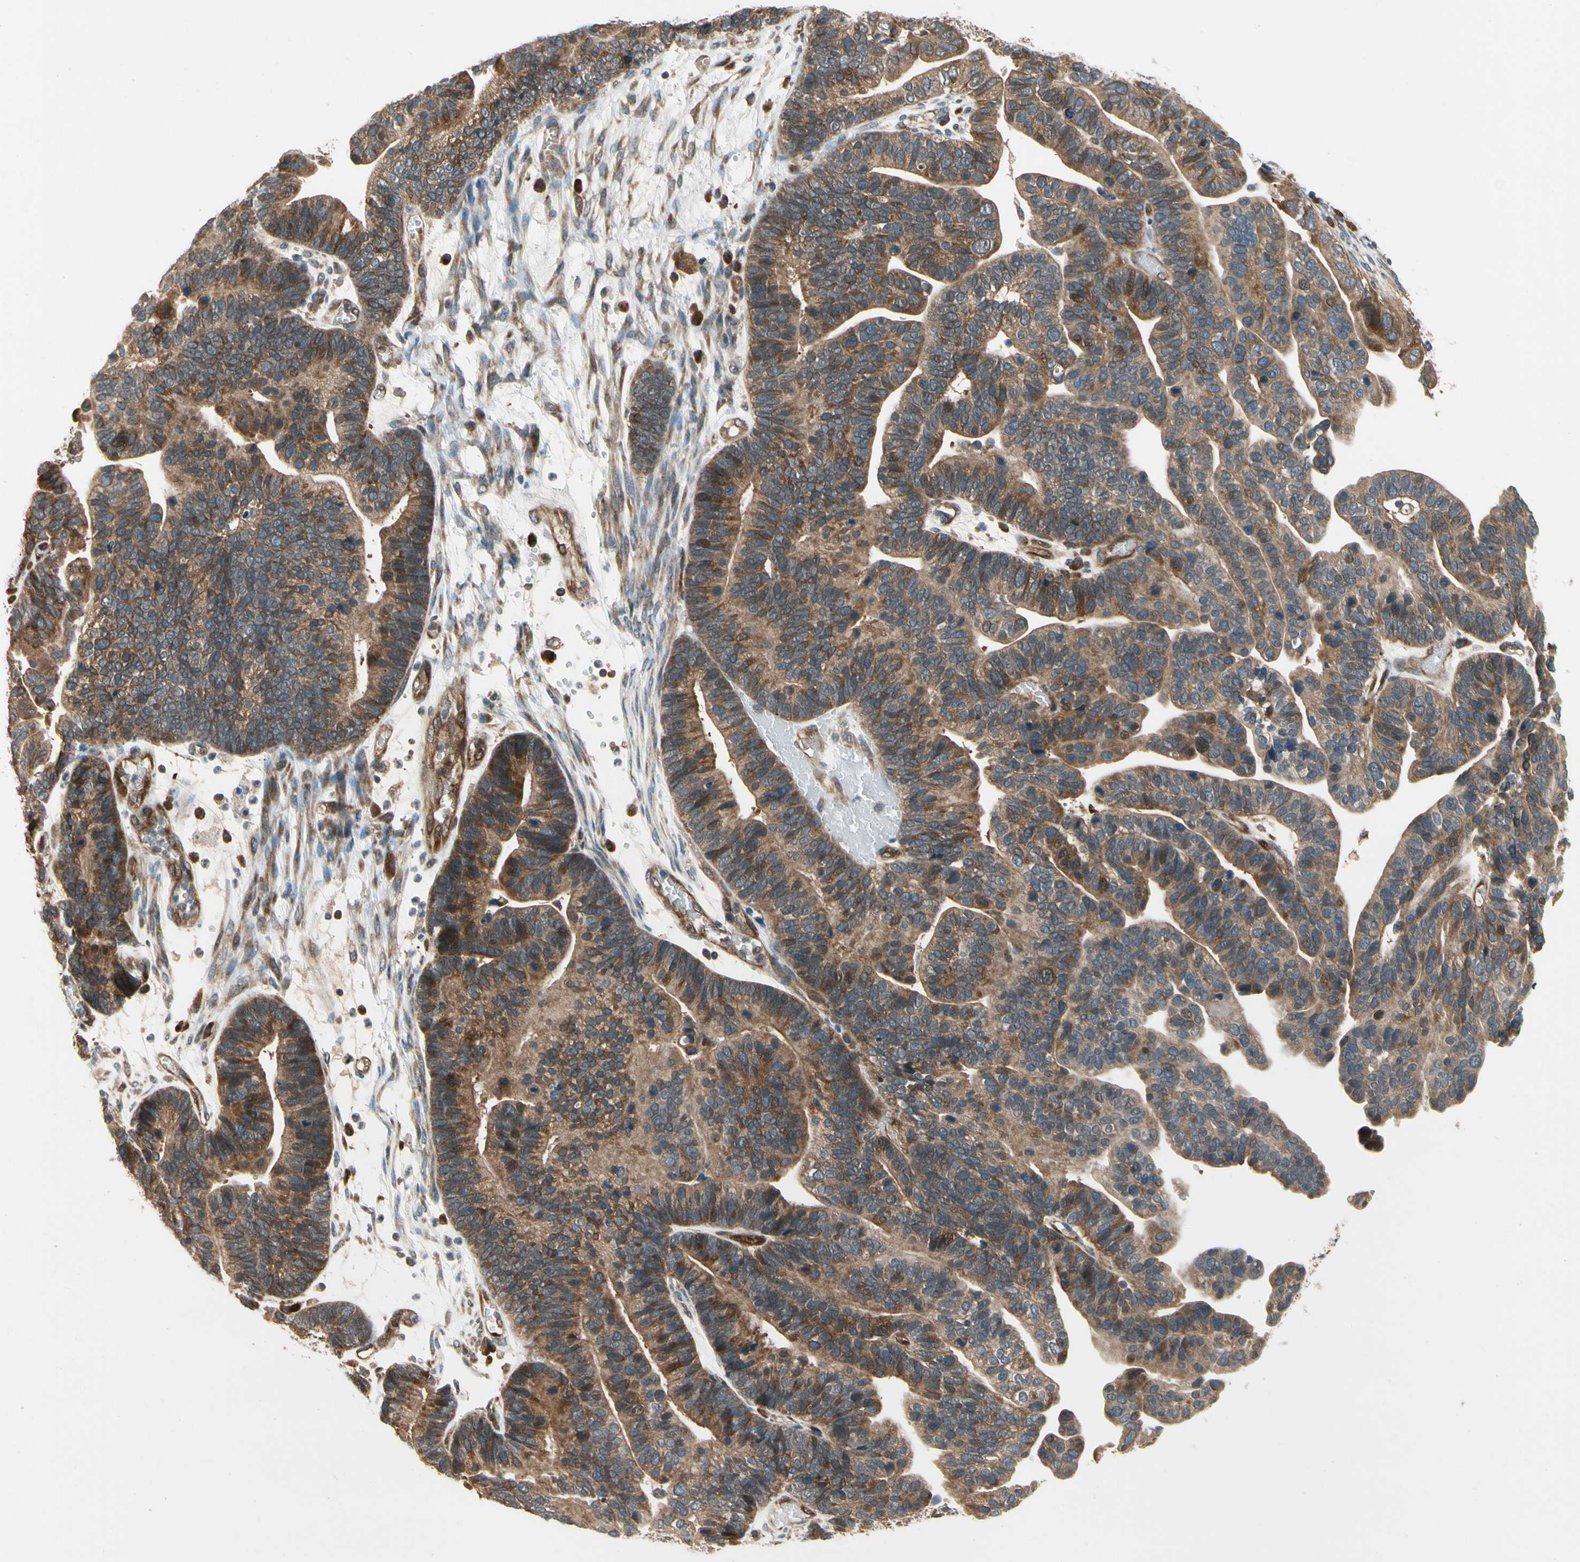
{"staining": {"intensity": "moderate", "quantity": ">75%", "location": "cytoplasmic/membranous"}, "tissue": "ovarian cancer", "cell_type": "Tumor cells", "image_type": "cancer", "snomed": [{"axis": "morphology", "description": "Cystadenocarcinoma, serous, NOS"}, {"axis": "topography", "description": "Ovary"}], "caption": "Approximately >75% of tumor cells in serous cystadenocarcinoma (ovarian) display moderate cytoplasmic/membranous protein positivity as visualized by brown immunohistochemical staining.", "gene": "TDRP", "patient": {"sex": "female", "age": 56}}